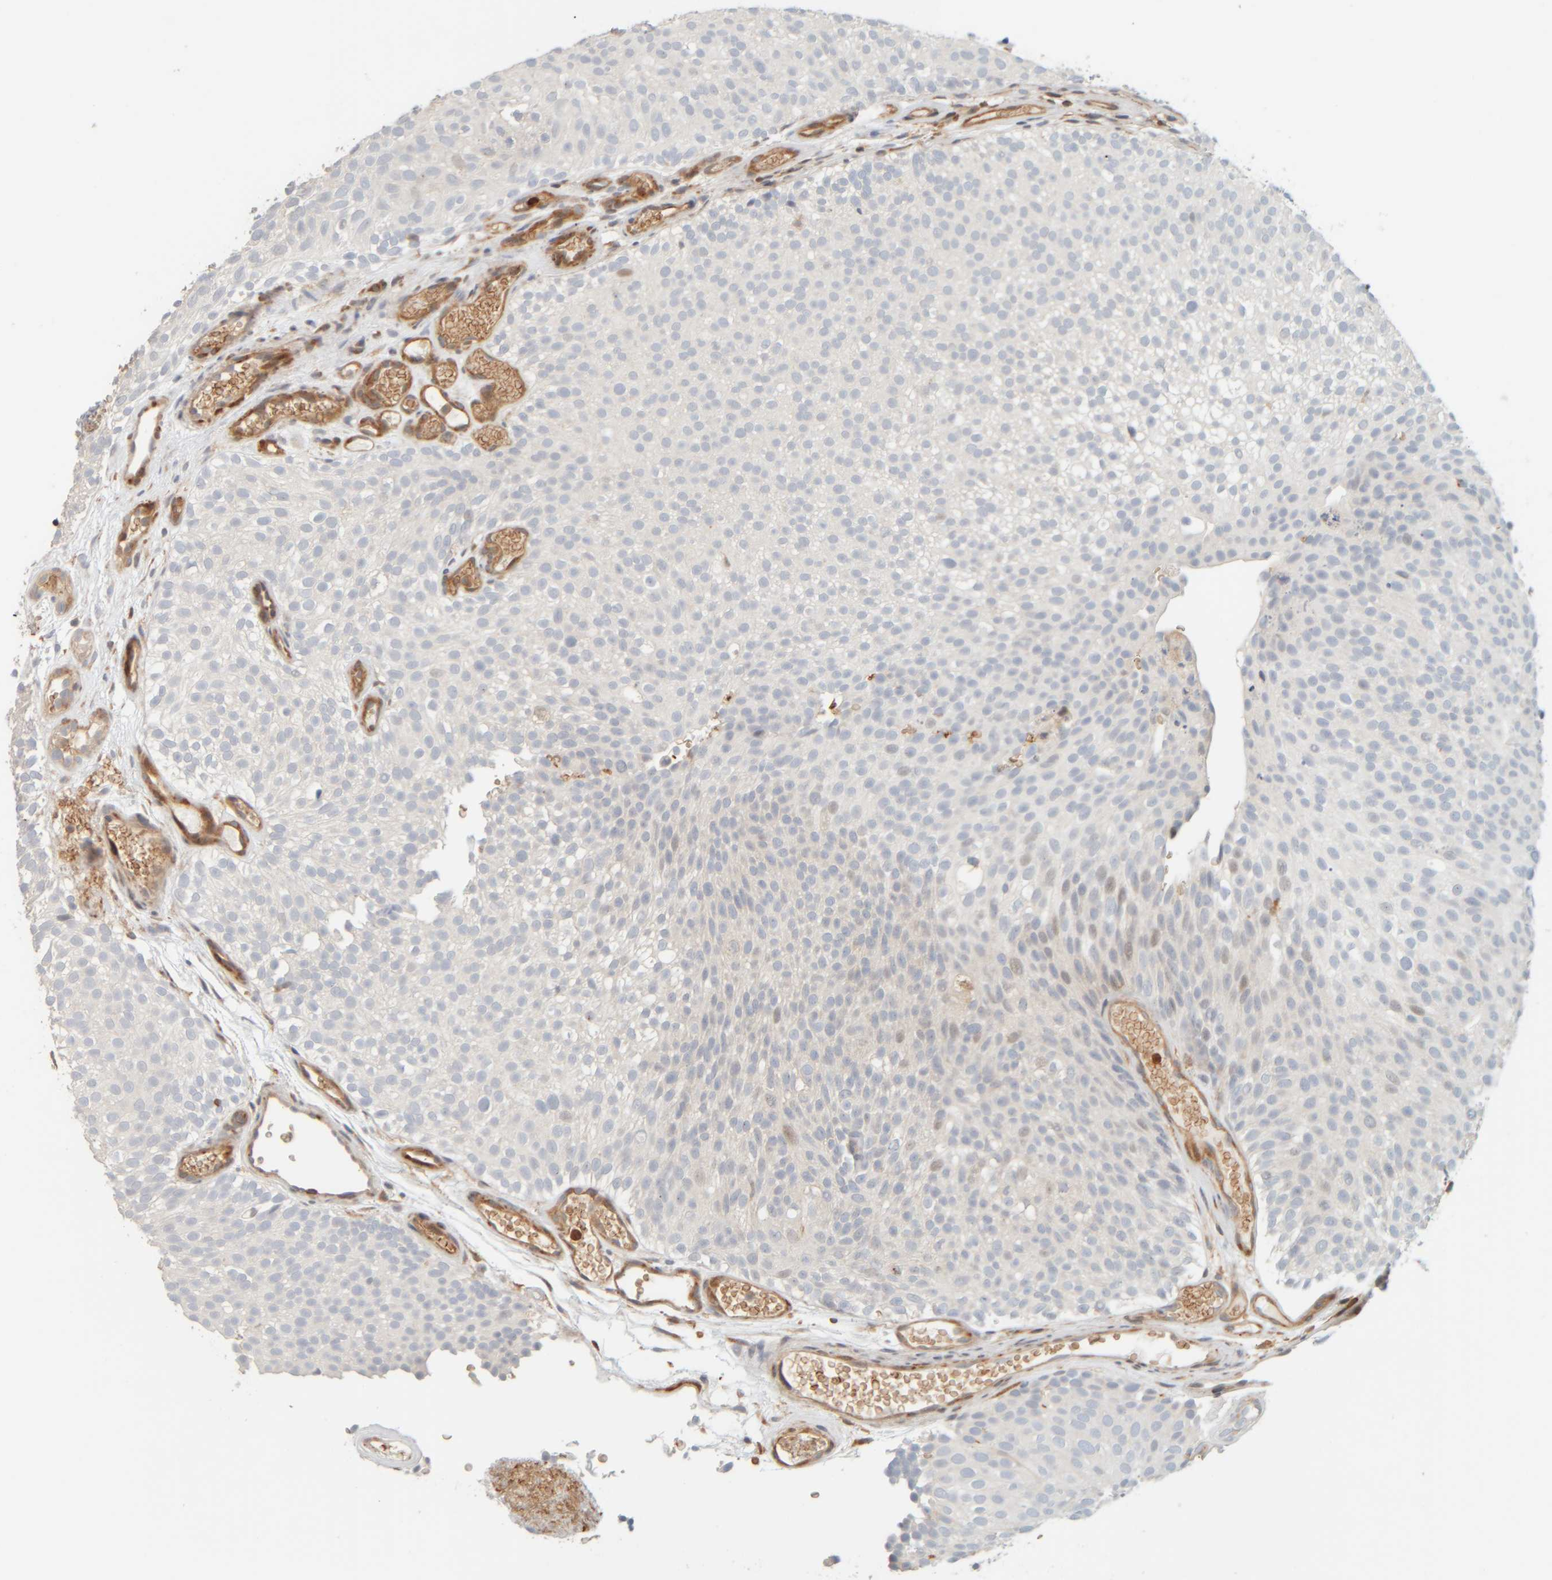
{"staining": {"intensity": "negative", "quantity": "none", "location": "none"}, "tissue": "urothelial cancer", "cell_type": "Tumor cells", "image_type": "cancer", "snomed": [{"axis": "morphology", "description": "Urothelial carcinoma, Low grade"}, {"axis": "topography", "description": "Urinary bladder"}], "caption": "The immunohistochemistry (IHC) photomicrograph has no significant positivity in tumor cells of low-grade urothelial carcinoma tissue. (DAB IHC, high magnification).", "gene": "PTGES3L-AARSD1", "patient": {"sex": "male", "age": 78}}